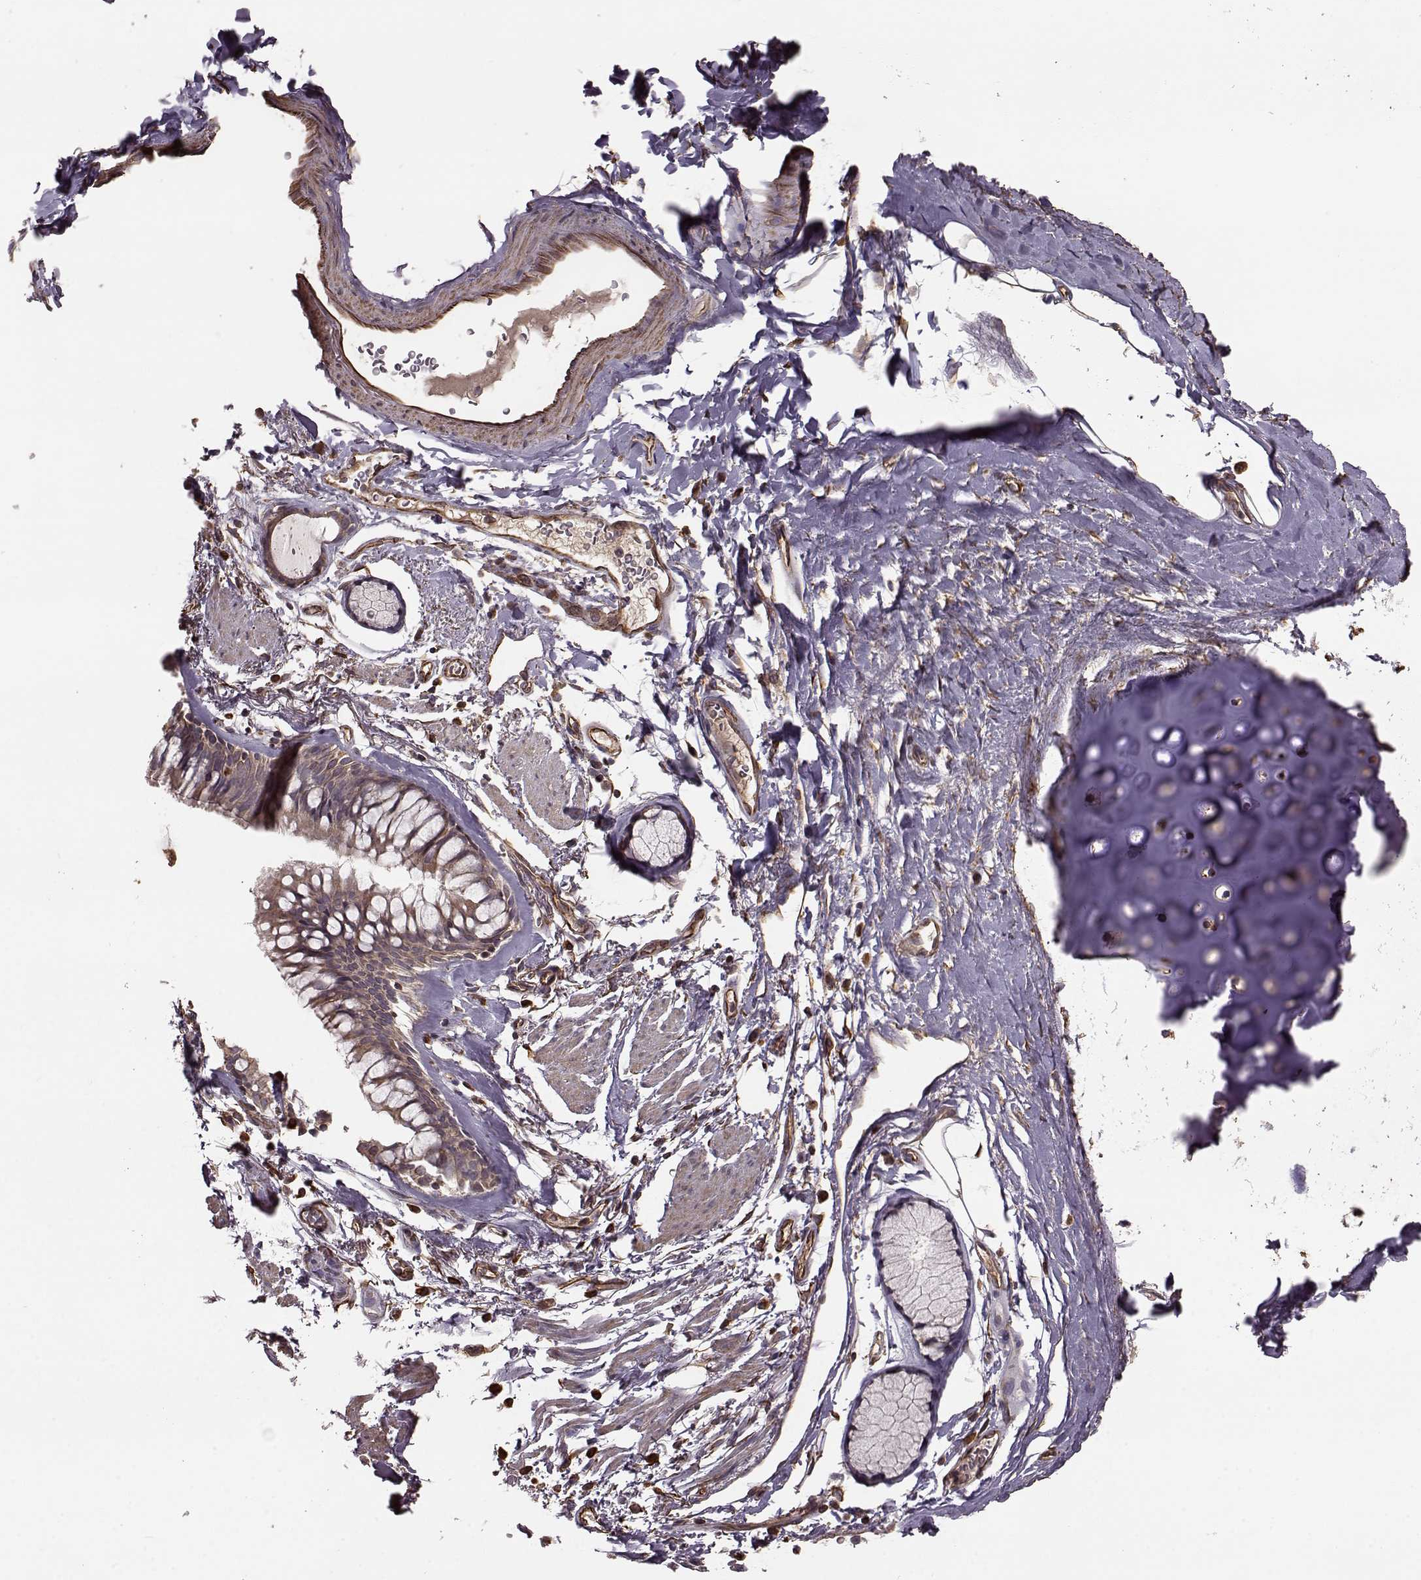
{"staining": {"intensity": "weak", "quantity": ">75%", "location": "cytoplasmic/membranous"}, "tissue": "bronchus", "cell_type": "Respiratory epithelial cells", "image_type": "normal", "snomed": [{"axis": "morphology", "description": "Normal tissue, NOS"}, {"axis": "topography", "description": "Lymph node"}, {"axis": "topography", "description": "Bronchus"}], "caption": "Immunohistochemical staining of normal human bronchus demonstrates weak cytoplasmic/membranous protein expression in about >75% of respiratory epithelial cells. The protein of interest is shown in brown color, while the nuclei are stained blue.", "gene": "NTF3", "patient": {"sex": "female", "age": 70}}